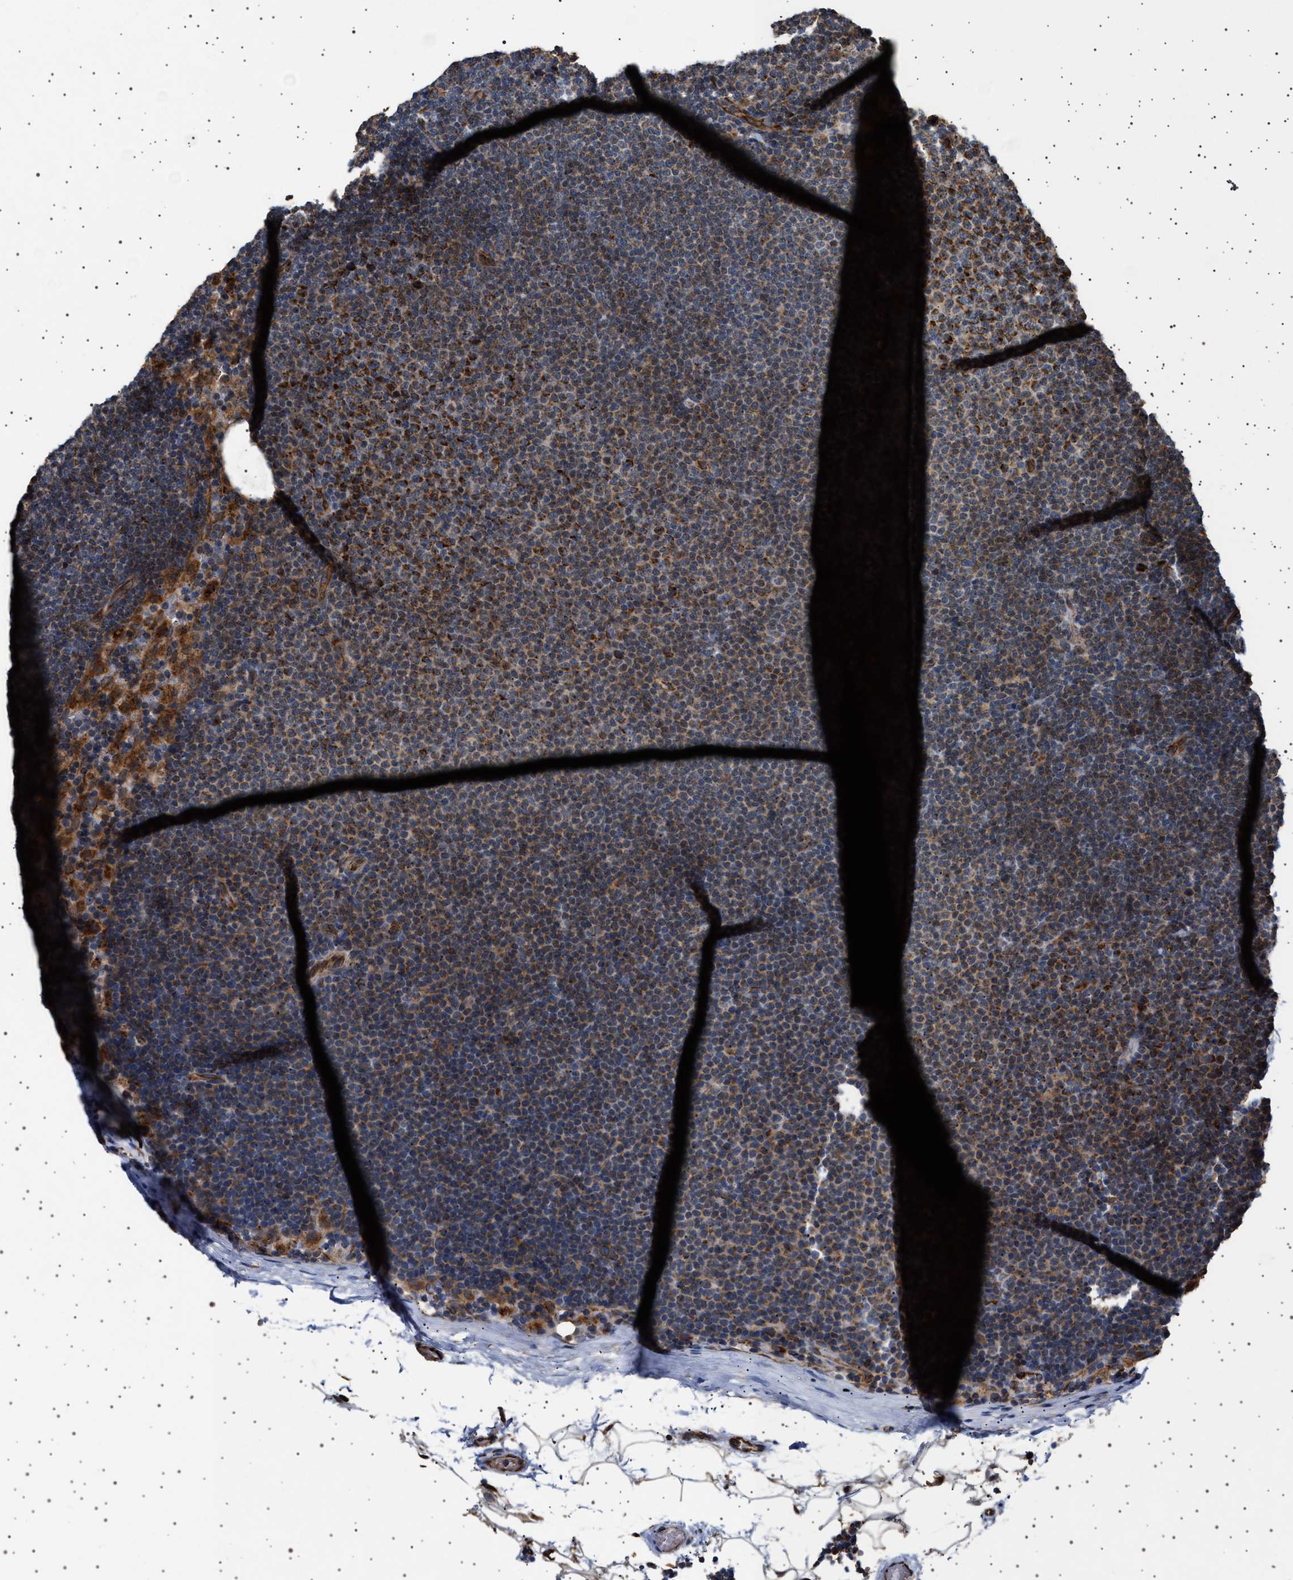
{"staining": {"intensity": "moderate", "quantity": "25%-75%", "location": "cytoplasmic/membranous"}, "tissue": "lymphoma", "cell_type": "Tumor cells", "image_type": "cancer", "snomed": [{"axis": "morphology", "description": "Malignant lymphoma, non-Hodgkin's type, Low grade"}, {"axis": "topography", "description": "Lymph node"}], "caption": "Human low-grade malignant lymphoma, non-Hodgkin's type stained with a protein marker shows moderate staining in tumor cells.", "gene": "TRUB2", "patient": {"sex": "female", "age": 53}}